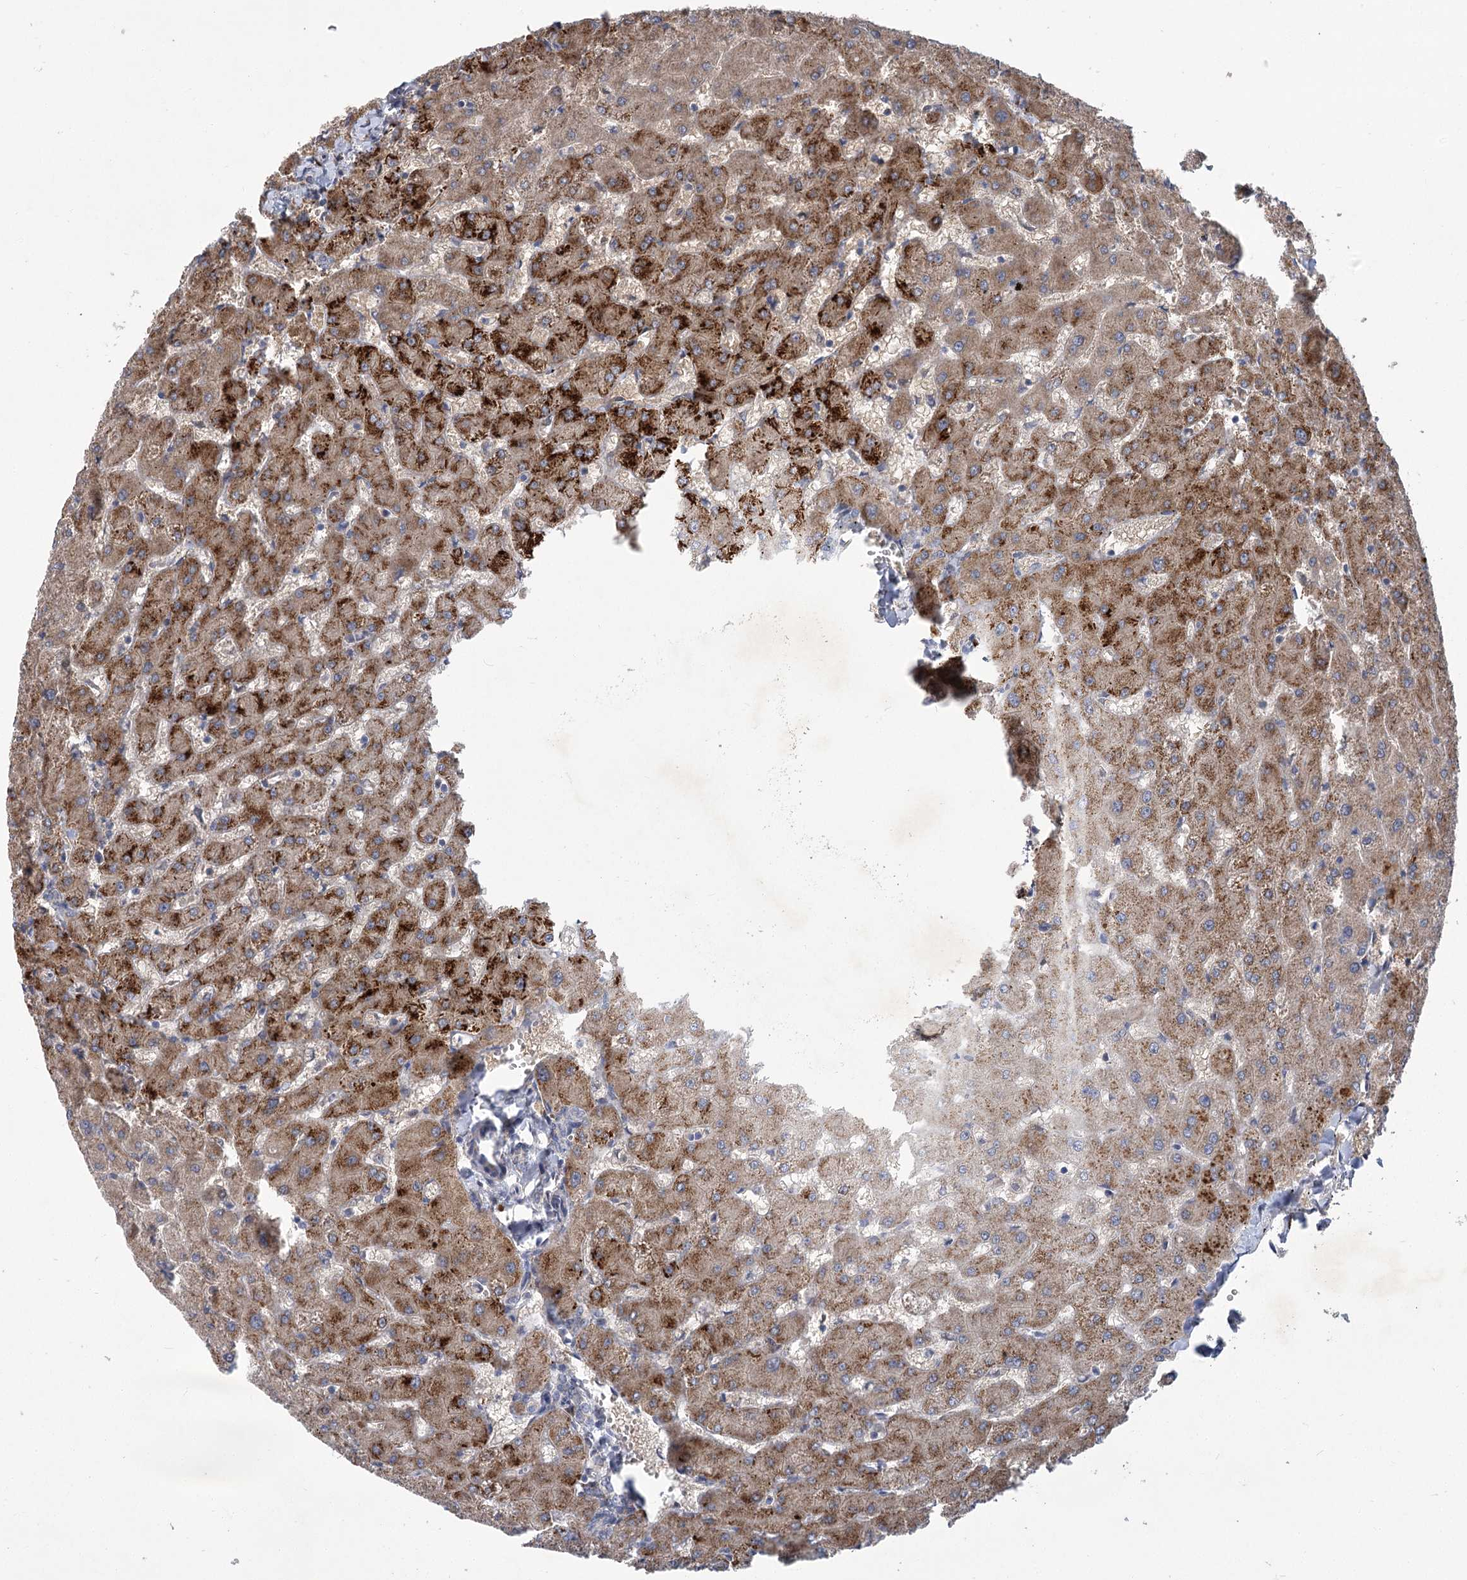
{"staining": {"intensity": "strong", "quantity": "25%-75%", "location": "cytoplasmic/membranous"}, "tissue": "liver", "cell_type": "Hepatocytes", "image_type": "normal", "snomed": [{"axis": "morphology", "description": "Normal tissue, NOS"}, {"axis": "topography", "description": "Liver"}], "caption": "Liver was stained to show a protein in brown. There is high levels of strong cytoplasmic/membranous expression in about 25%-75% of hepatocytes. (Stains: DAB in brown, nuclei in blue, Microscopy: brightfield microscopy at high magnification).", "gene": "GCNT4", "patient": {"sex": "female", "age": 63}}